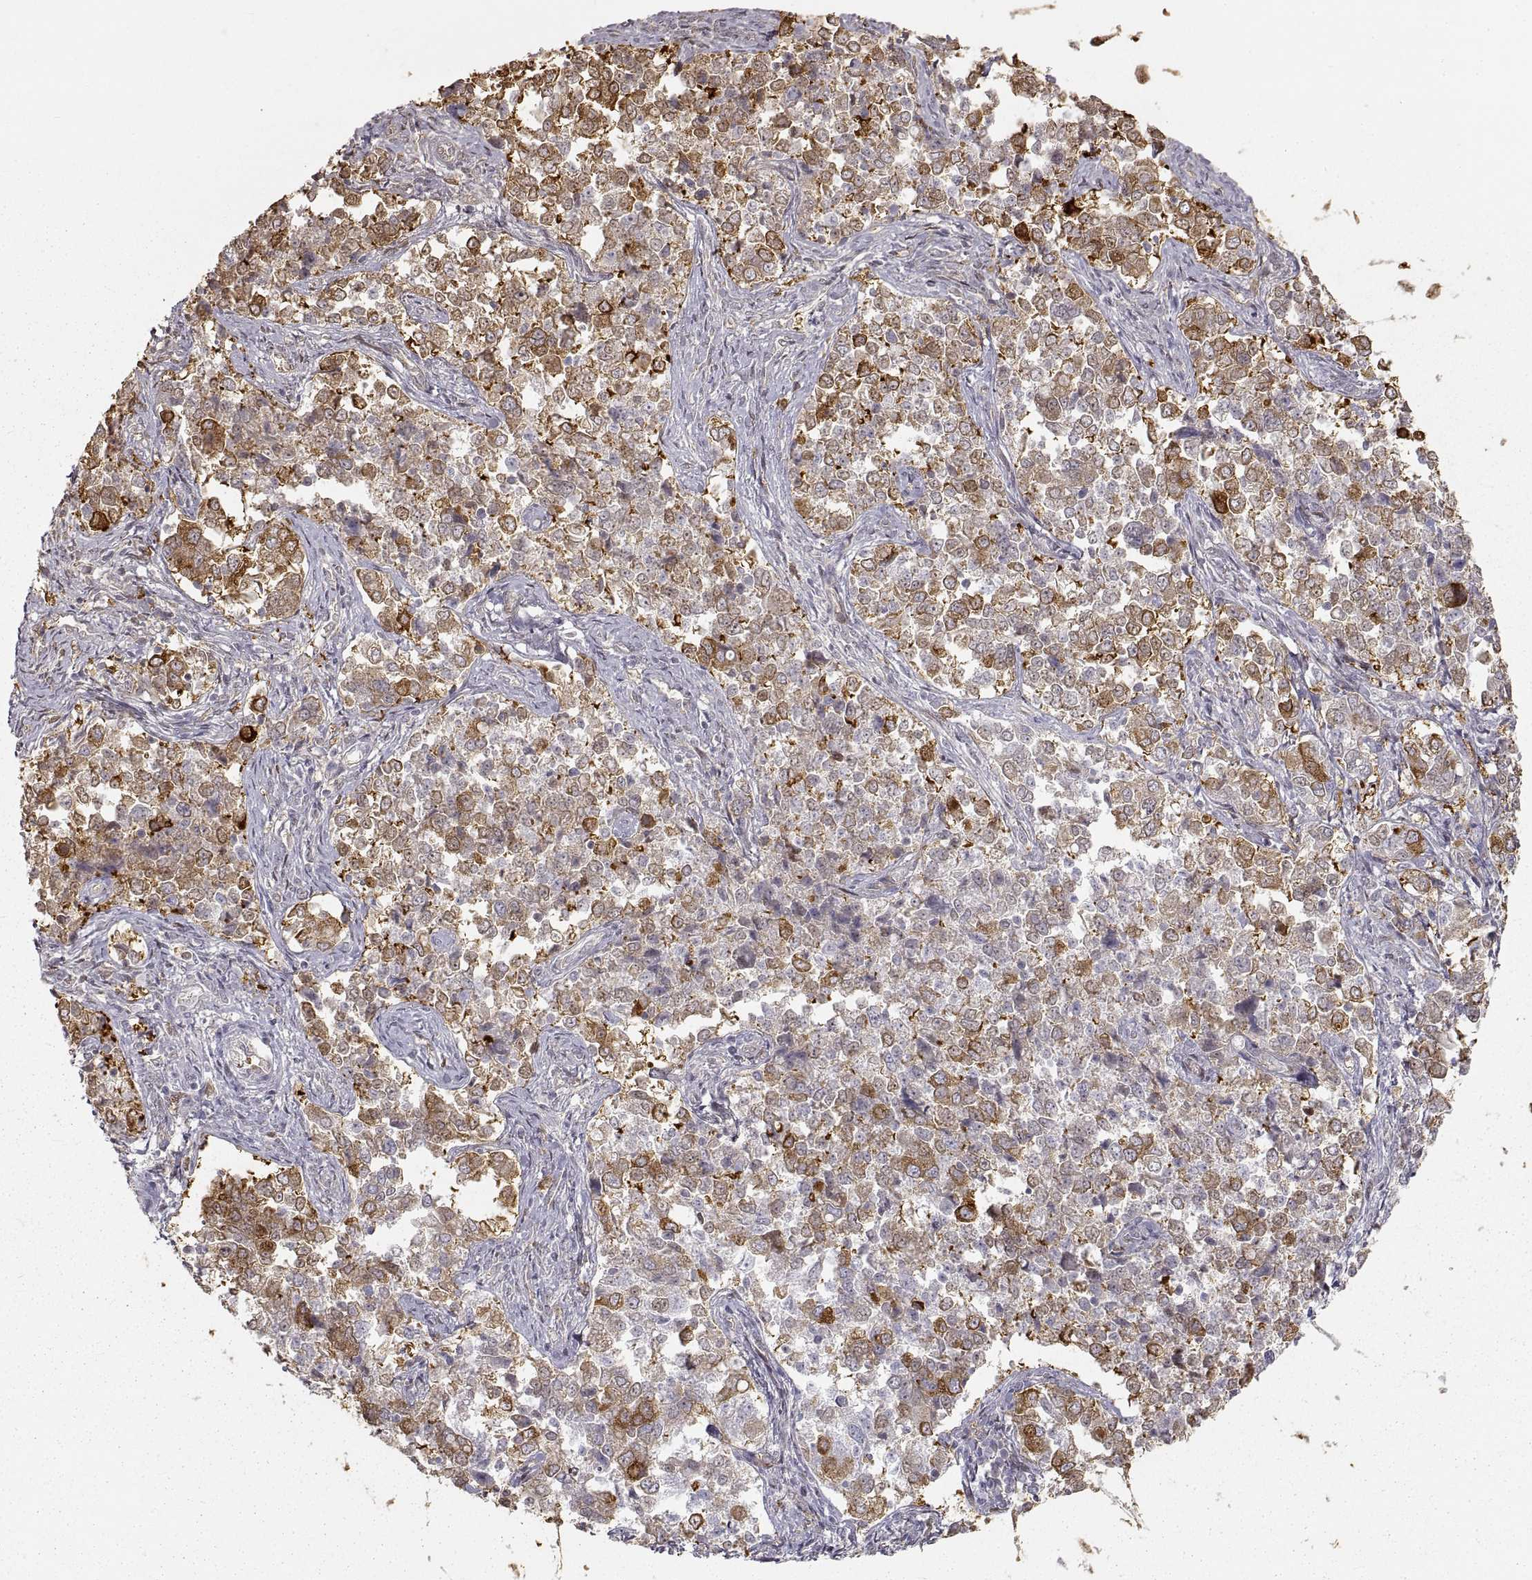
{"staining": {"intensity": "strong", "quantity": "25%-75%", "location": "cytoplasmic/membranous"}, "tissue": "endometrial cancer", "cell_type": "Tumor cells", "image_type": "cancer", "snomed": [{"axis": "morphology", "description": "Adenocarcinoma, NOS"}, {"axis": "topography", "description": "Endometrium"}], "caption": "Approximately 25%-75% of tumor cells in endometrial cancer exhibit strong cytoplasmic/membranous protein positivity as visualized by brown immunohistochemical staining.", "gene": "HSP90AB1", "patient": {"sex": "female", "age": 43}}